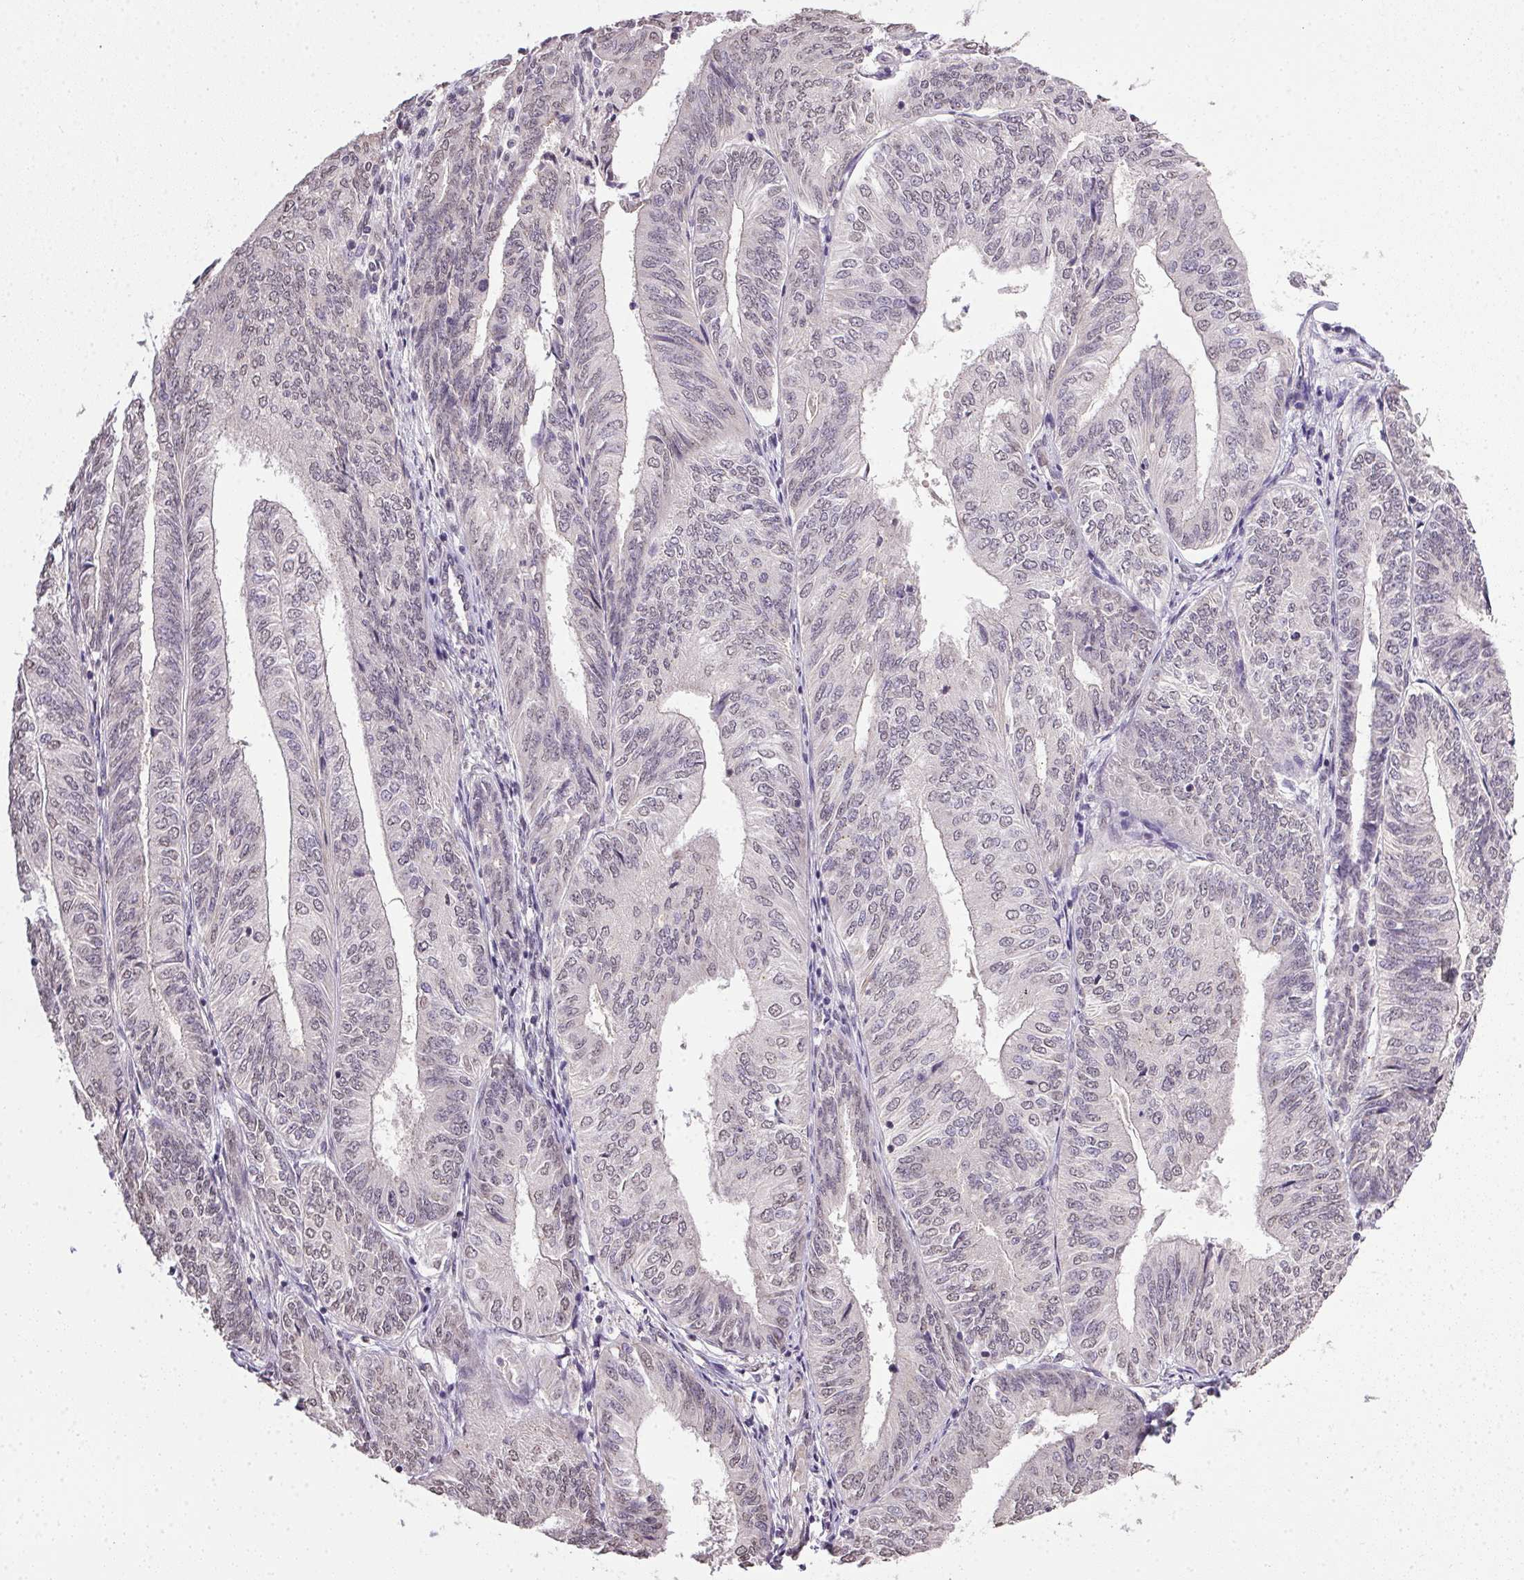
{"staining": {"intensity": "weak", "quantity": "<25%", "location": "nuclear"}, "tissue": "endometrial cancer", "cell_type": "Tumor cells", "image_type": "cancer", "snomed": [{"axis": "morphology", "description": "Adenocarcinoma, NOS"}, {"axis": "topography", "description": "Endometrium"}], "caption": "Immunohistochemical staining of human endometrial adenocarcinoma demonstrates no significant staining in tumor cells.", "gene": "PPP4R4", "patient": {"sex": "female", "age": 58}}